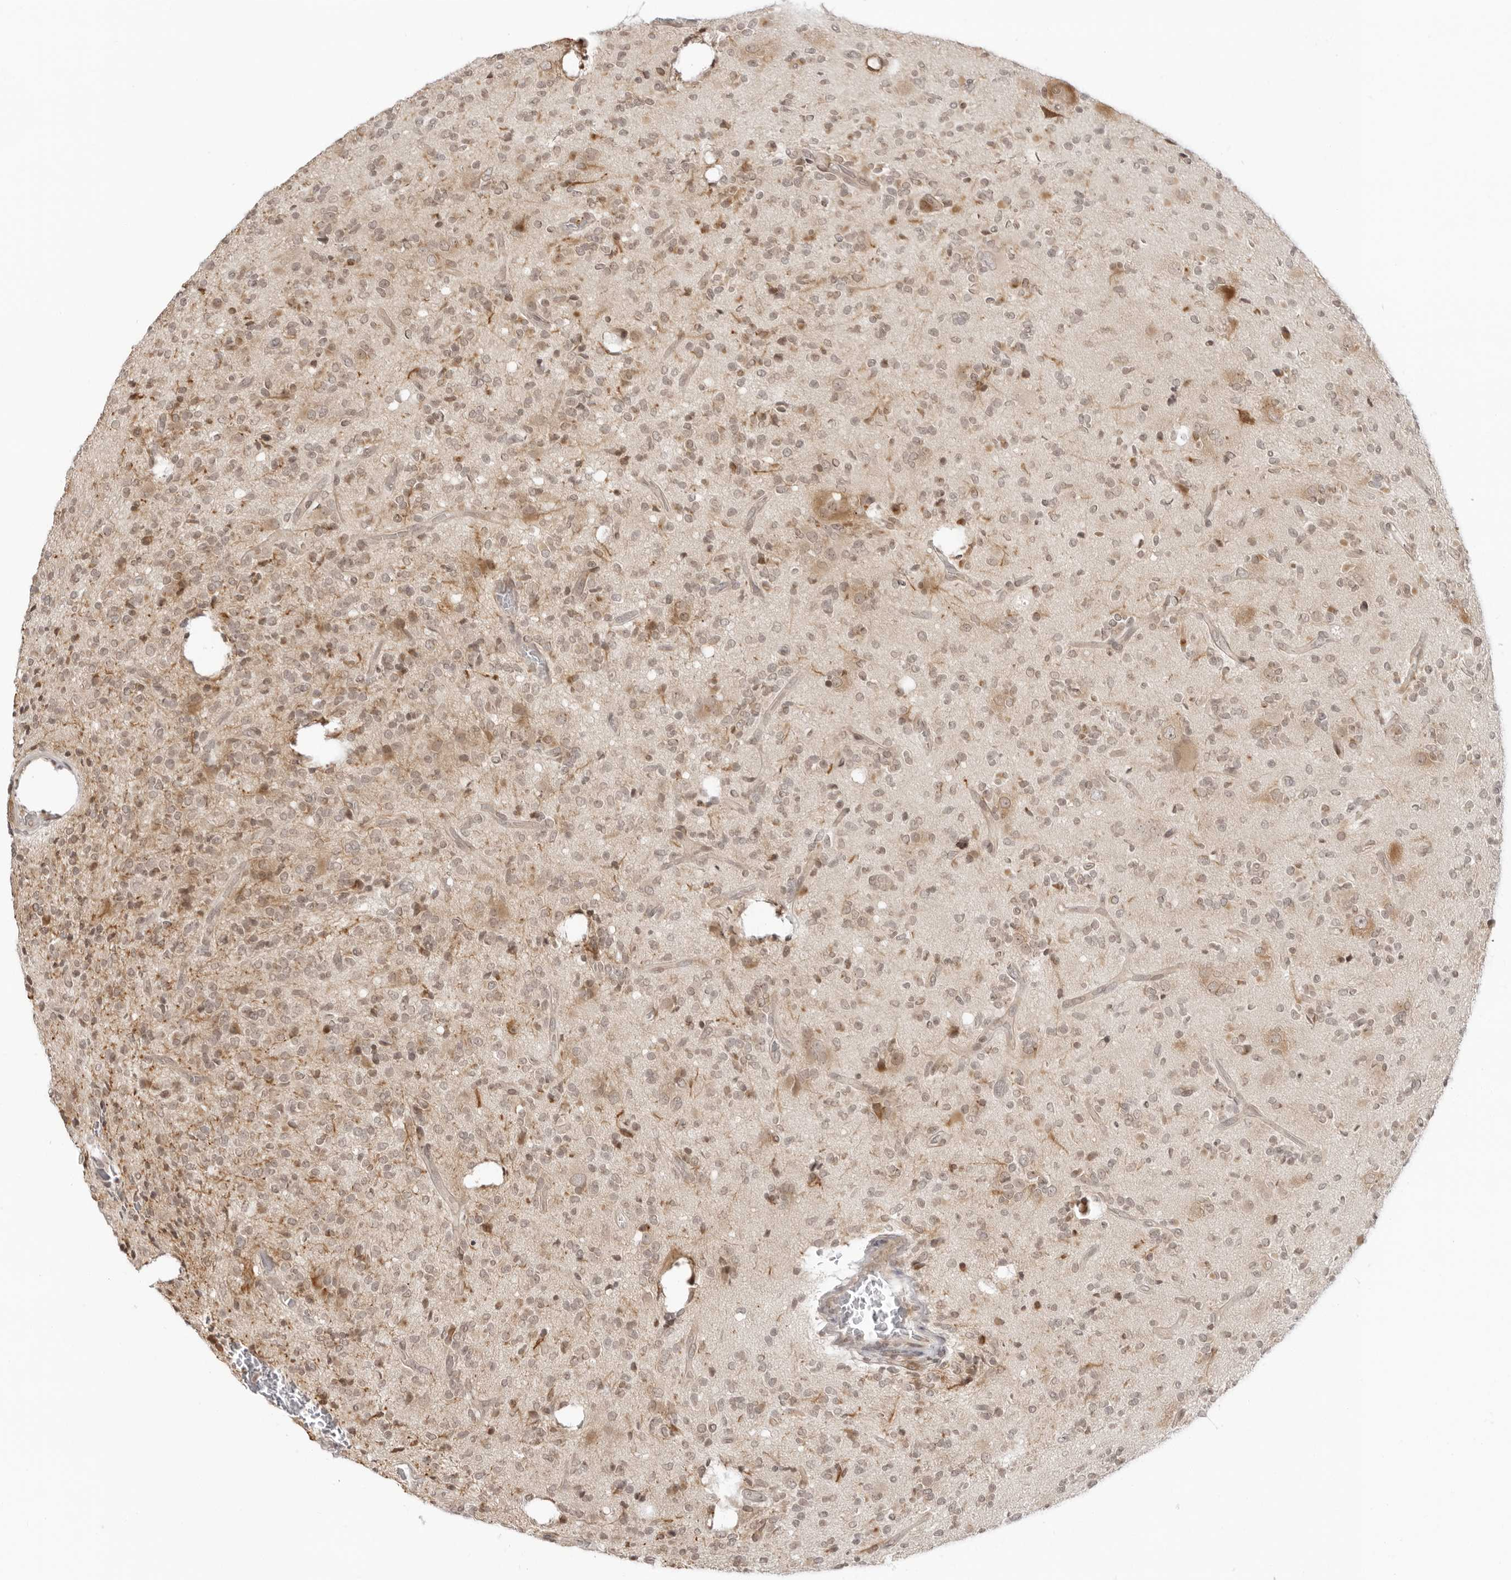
{"staining": {"intensity": "weak", "quantity": ">75%", "location": "nuclear"}, "tissue": "glioma", "cell_type": "Tumor cells", "image_type": "cancer", "snomed": [{"axis": "morphology", "description": "Glioma, malignant, High grade"}, {"axis": "topography", "description": "Brain"}], "caption": "The photomicrograph reveals staining of malignant glioma (high-grade), revealing weak nuclear protein positivity (brown color) within tumor cells.", "gene": "PRRC2C", "patient": {"sex": "male", "age": 34}}